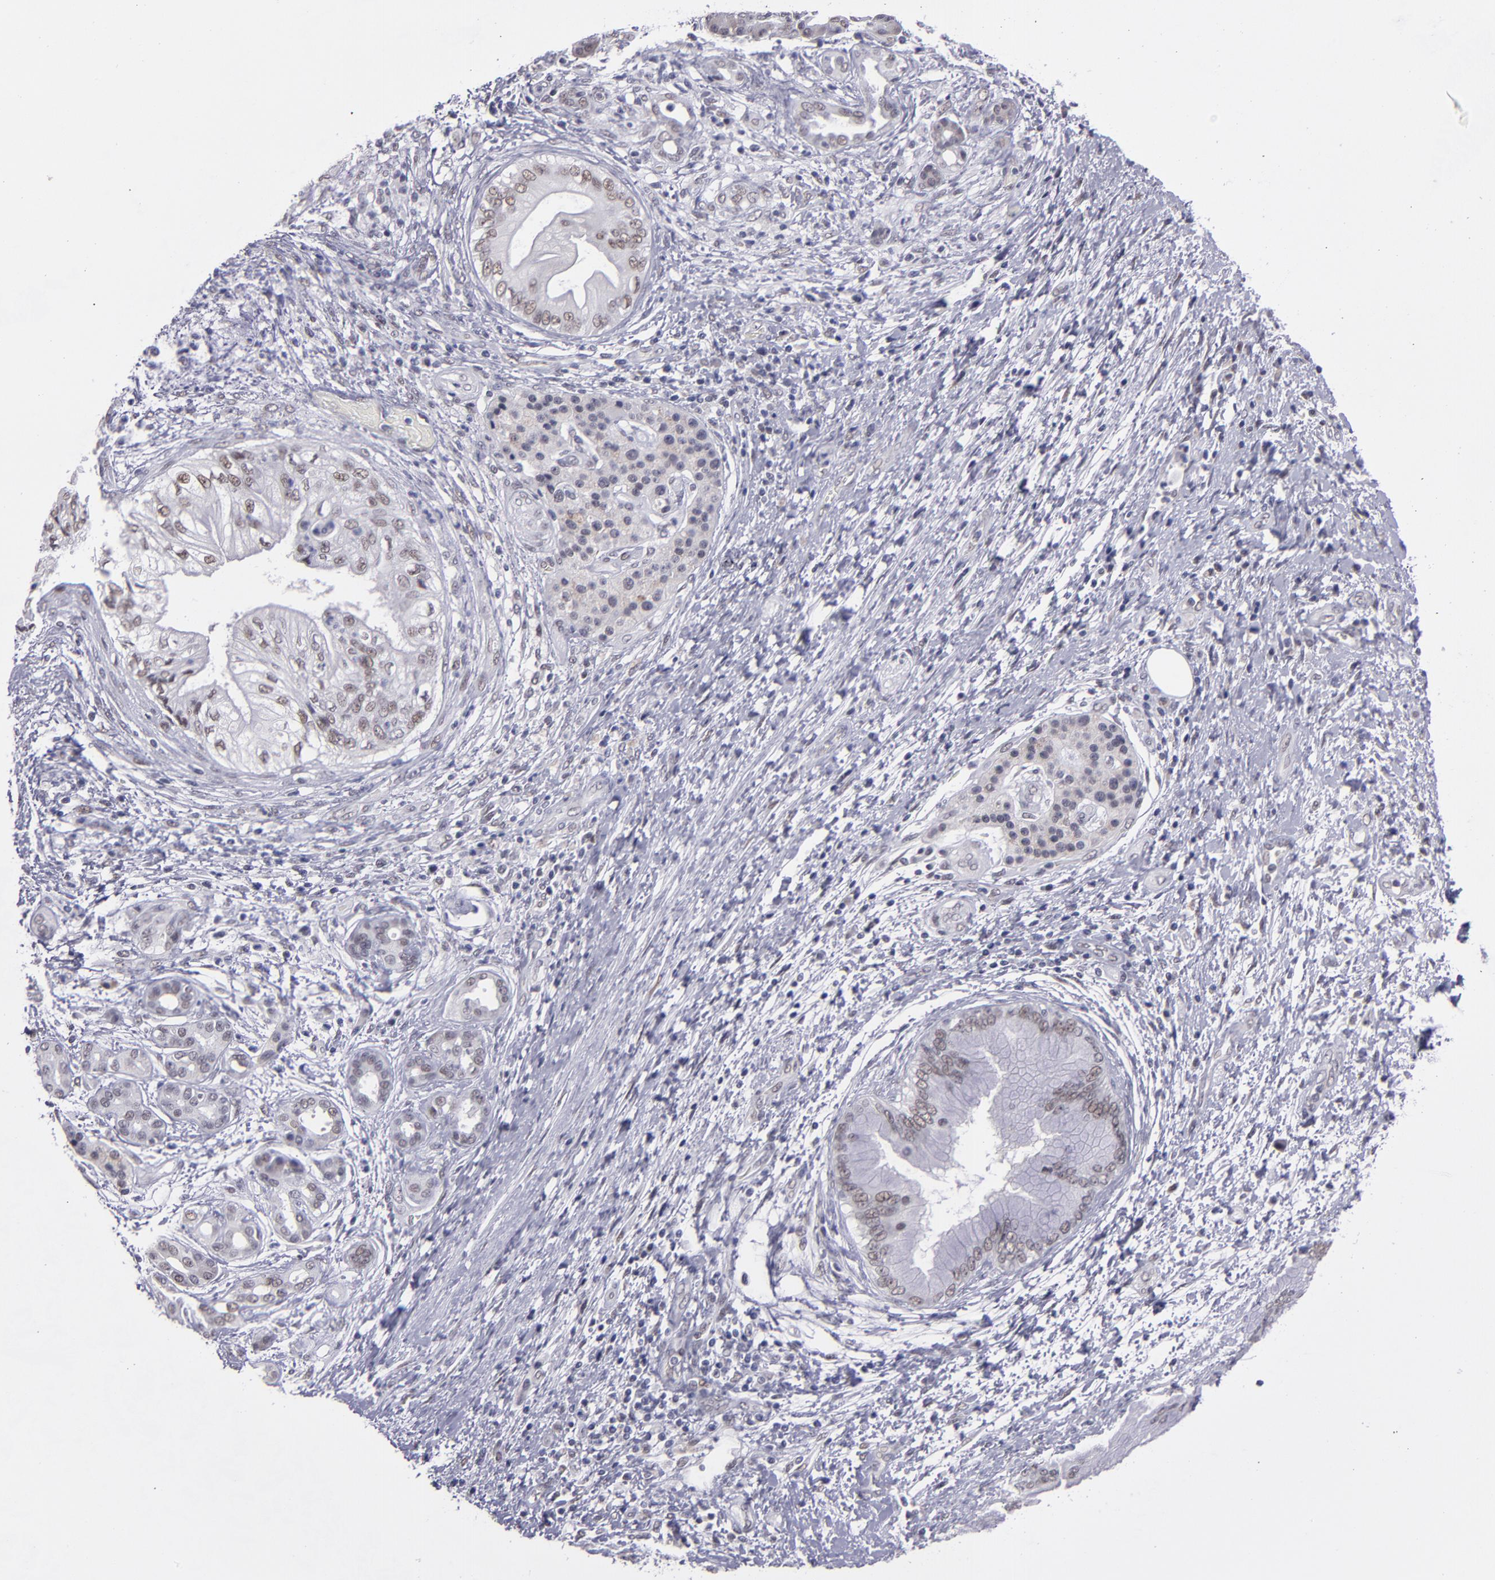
{"staining": {"intensity": "weak", "quantity": "25%-75%", "location": "cytoplasmic/membranous,nuclear"}, "tissue": "pancreatic cancer", "cell_type": "Tumor cells", "image_type": "cancer", "snomed": [{"axis": "morphology", "description": "Adenocarcinoma, NOS"}, {"axis": "topography", "description": "Pancreas"}], "caption": "This image demonstrates IHC staining of pancreatic cancer (adenocarcinoma), with low weak cytoplasmic/membranous and nuclear expression in about 25%-75% of tumor cells.", "gene": "OTUB2", "patient": {"sex": "female", "age": 70}}